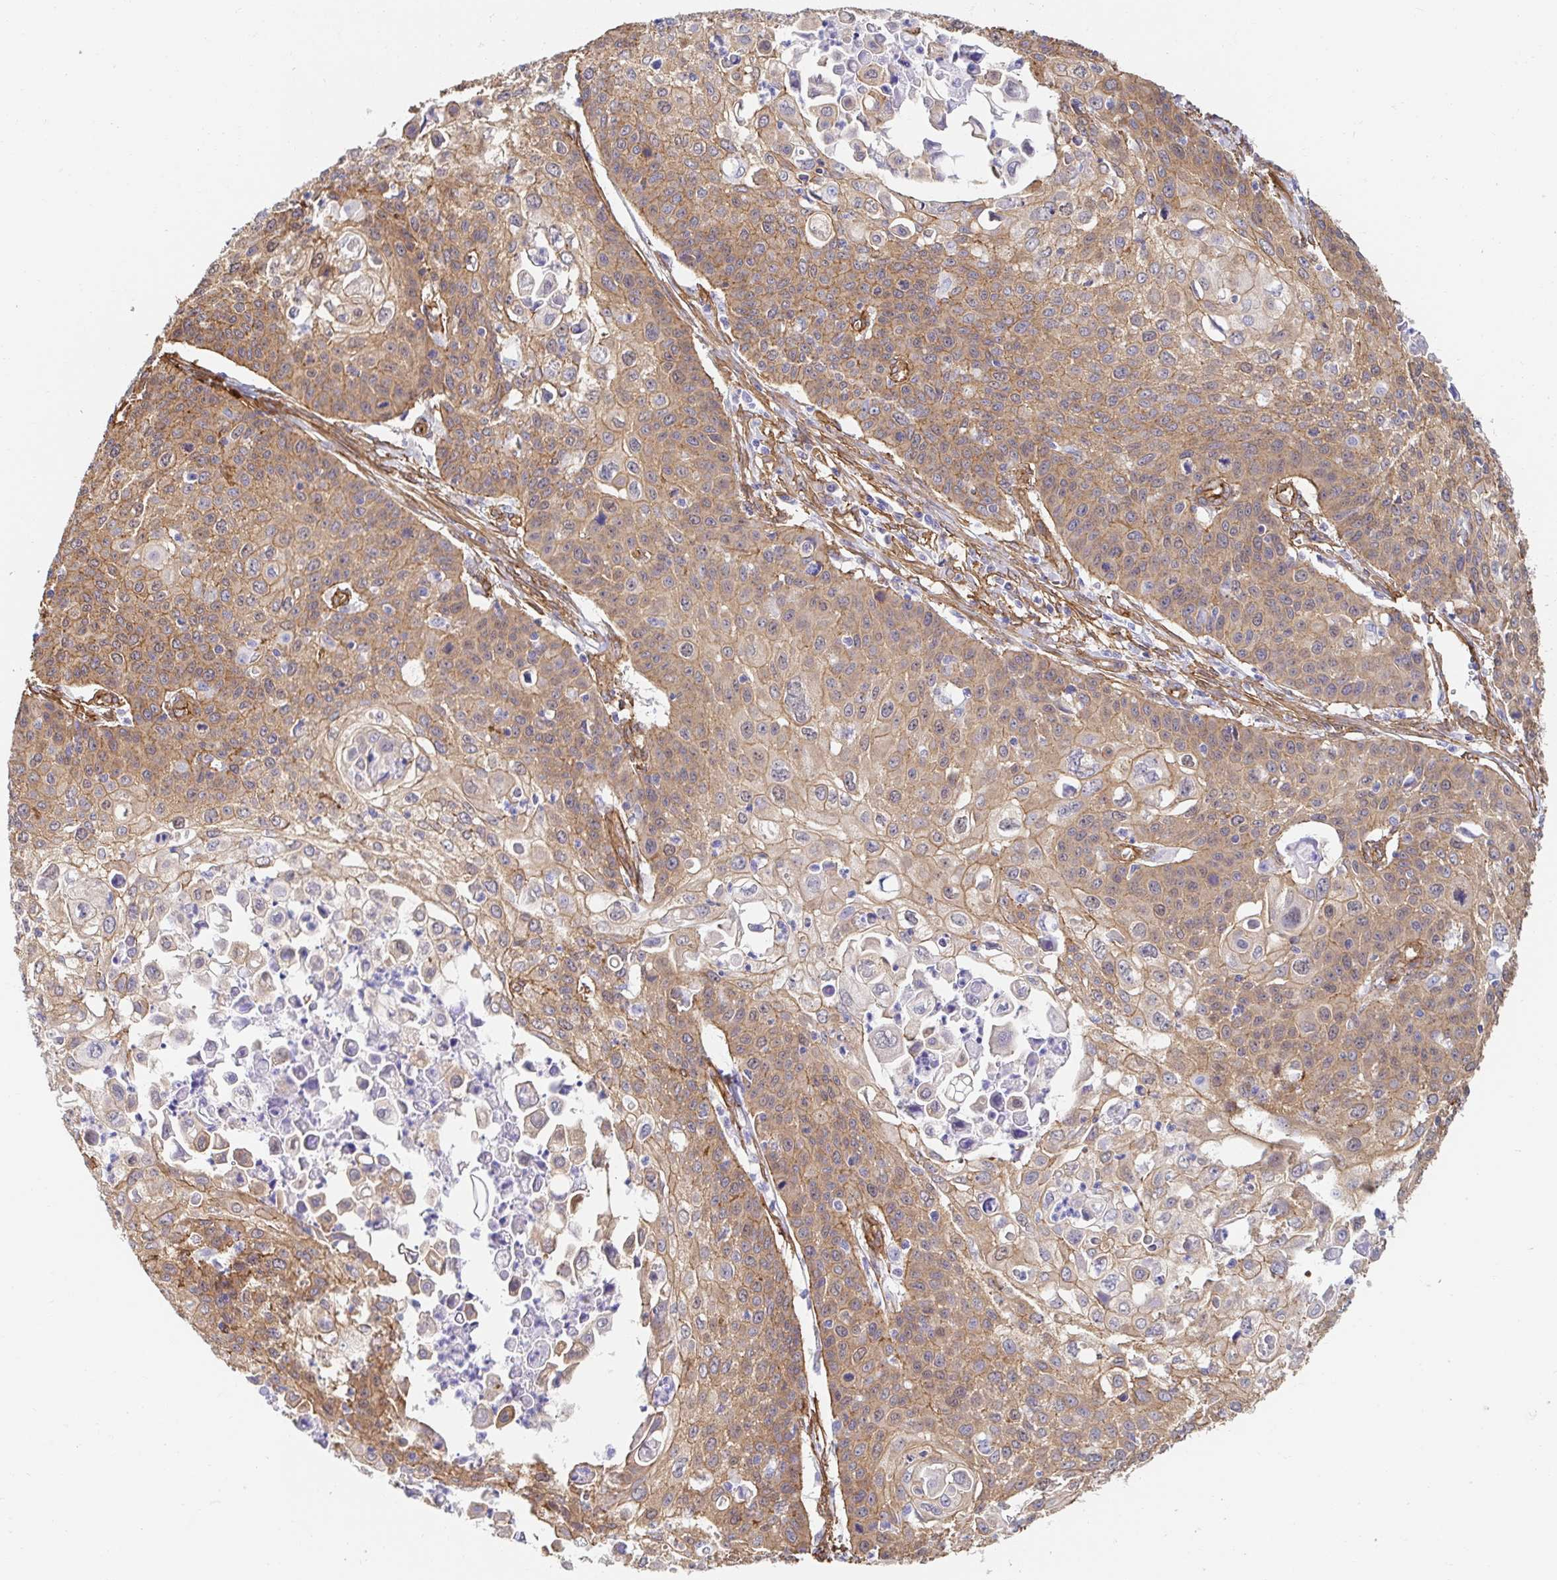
{"staining": {"intensity": "moderate", "quantity": ">75%", "location": "cytoplasmic/membranous"}, "tissue": "cervical cancer", "cell_type": "Tumor cells", "image_type": "cancer", "snomed": [{"axis": "morphology", "description": "Squamous cell carcinoma, NOS"}, {"axis": "topography", "description": "Cervix"}], "caption": "Cervical squamous cell carcinoma stained for a protein (brown) shows moderate cytoplasmic/membranous positive positivity in approximately >75% of tumor cells.", "gene": "CTTN", "patient": {"sex": "female", "age": 65}}